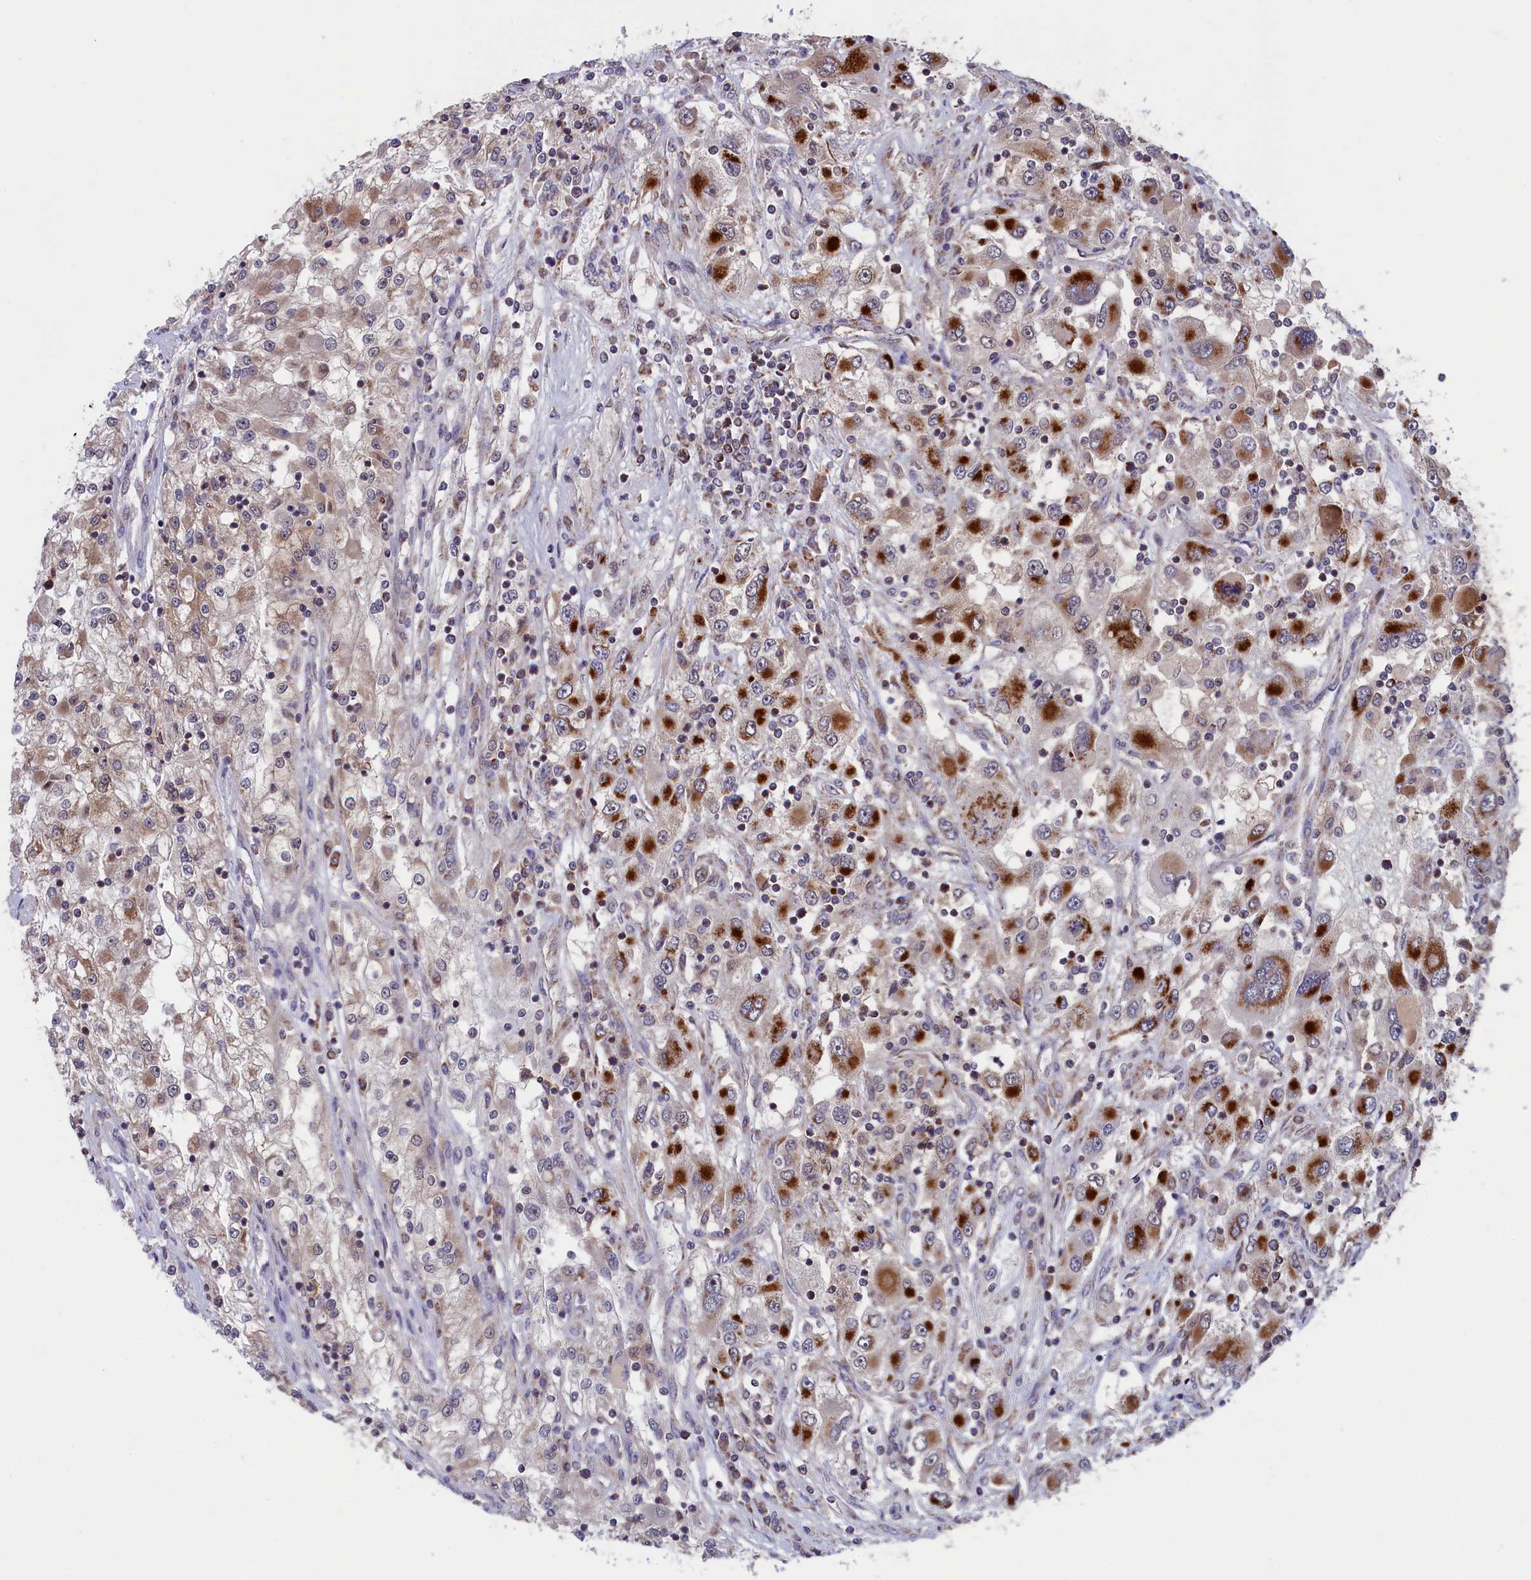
{"staining": {"intensity": "strong", "quantity": "<25%", "location": "cytoplasmic/membranous"}, "tissue": "renal cancer", "cell_type": "Tumor cells", "image_type": "cancer", "snomed": [{"axis": "morphology", "description": "Adenocarcinoma, NOS"}, {"axis": "topography", "description": "Kidney"}], "caption": "Human renal adenocarcinoma stained with a brown dye exhibits strong cytoplasmic/membranous positive positivity in about <25% of tumor cells.", "gene": "TIMM44", "patient": {"sex": "female", "age": 52}}